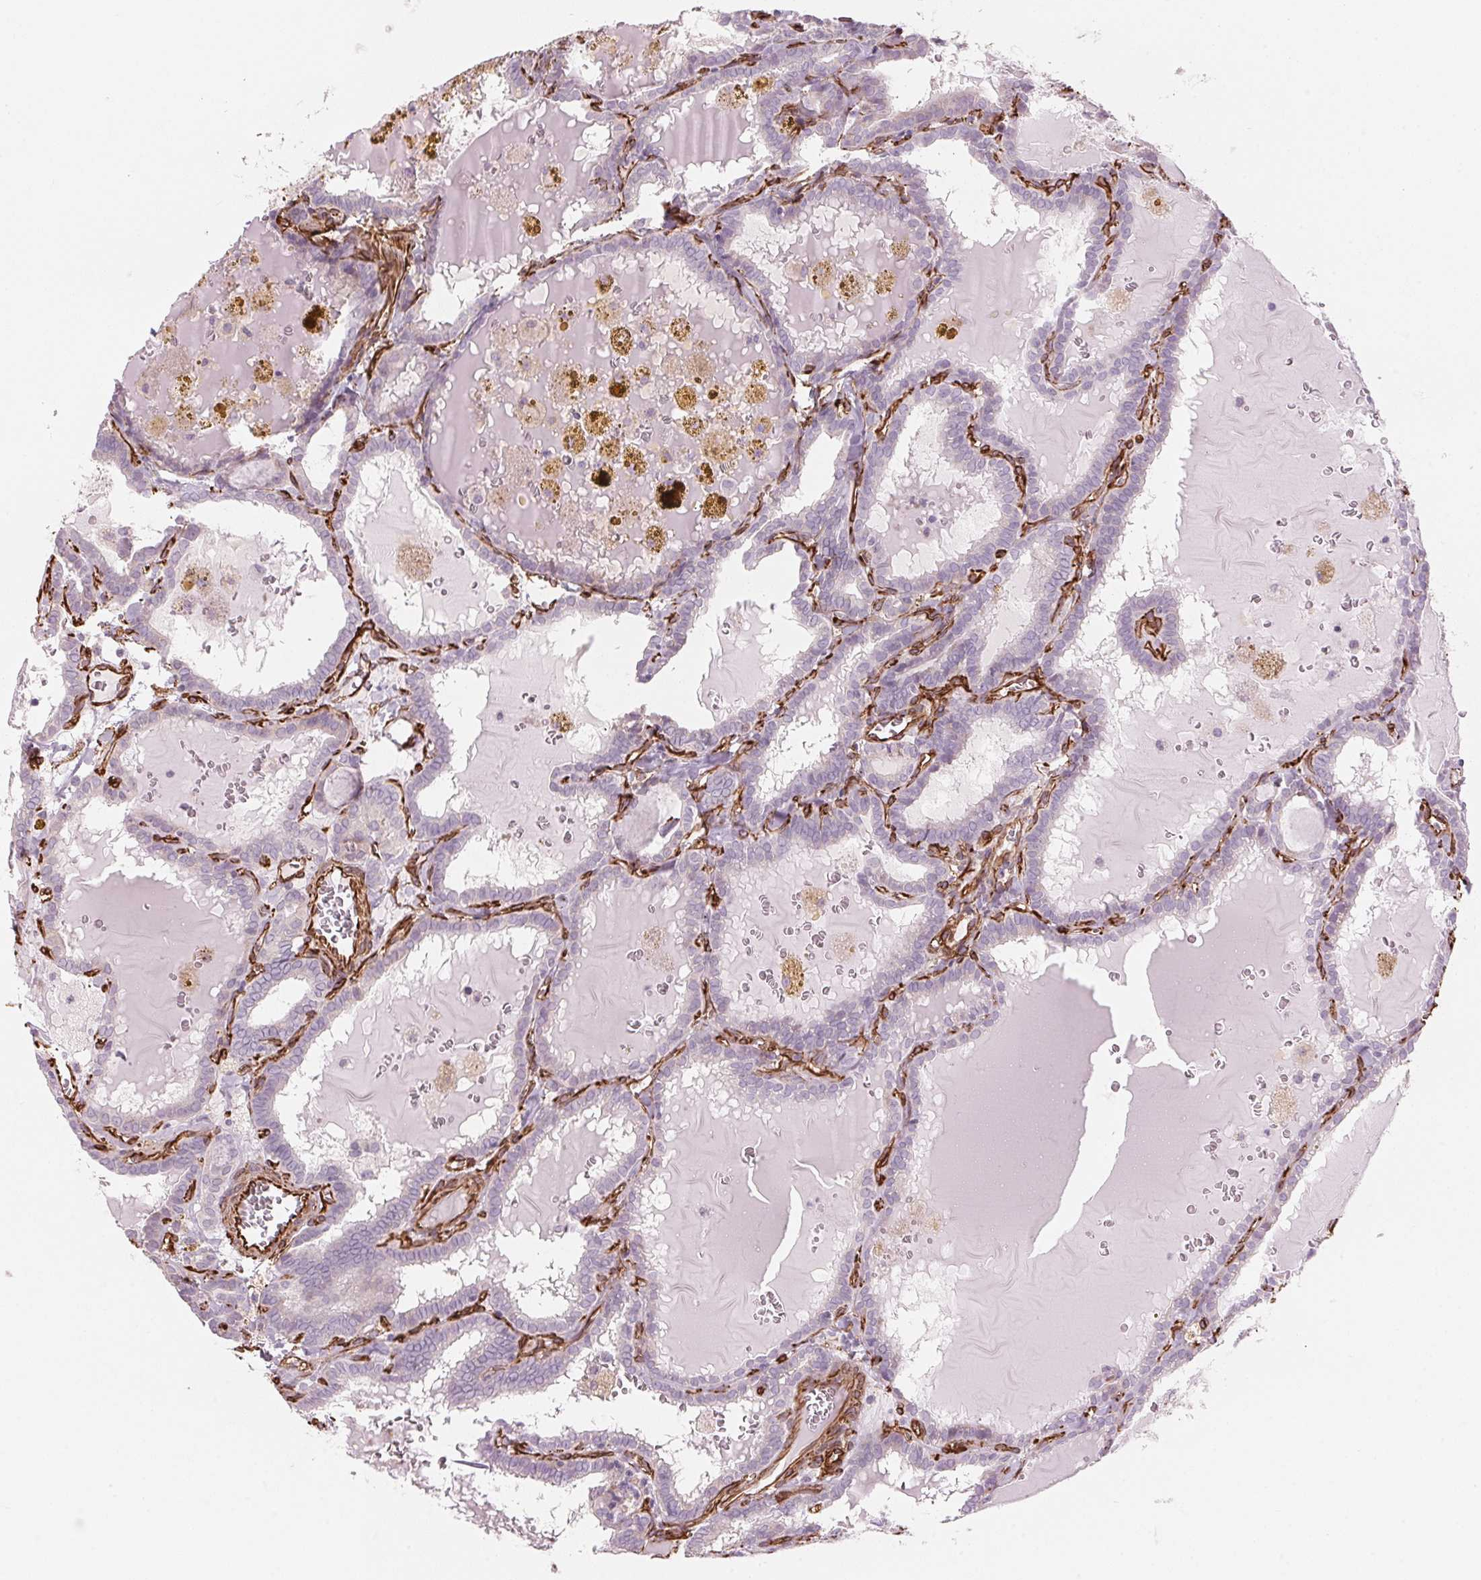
{"staining": {"intensity": "negative", "quantity": "none", "location": "none"}, "tissue": "thyroid cancer", "cell_type": "Tumor cells", "image_type": "cancer", "snomed": [{"axis": "morphology", "description": "Papillary adenocarcinoma, NOS"}, {"axis": "topography", "description": "Thyroid gland"}], "caption": "A micrograph of thyroid cancer stained for a protein exhibits no brown staining in tumor cells.", "gene": "CLPS", "patient": {"sex": "female", "age": 39}}